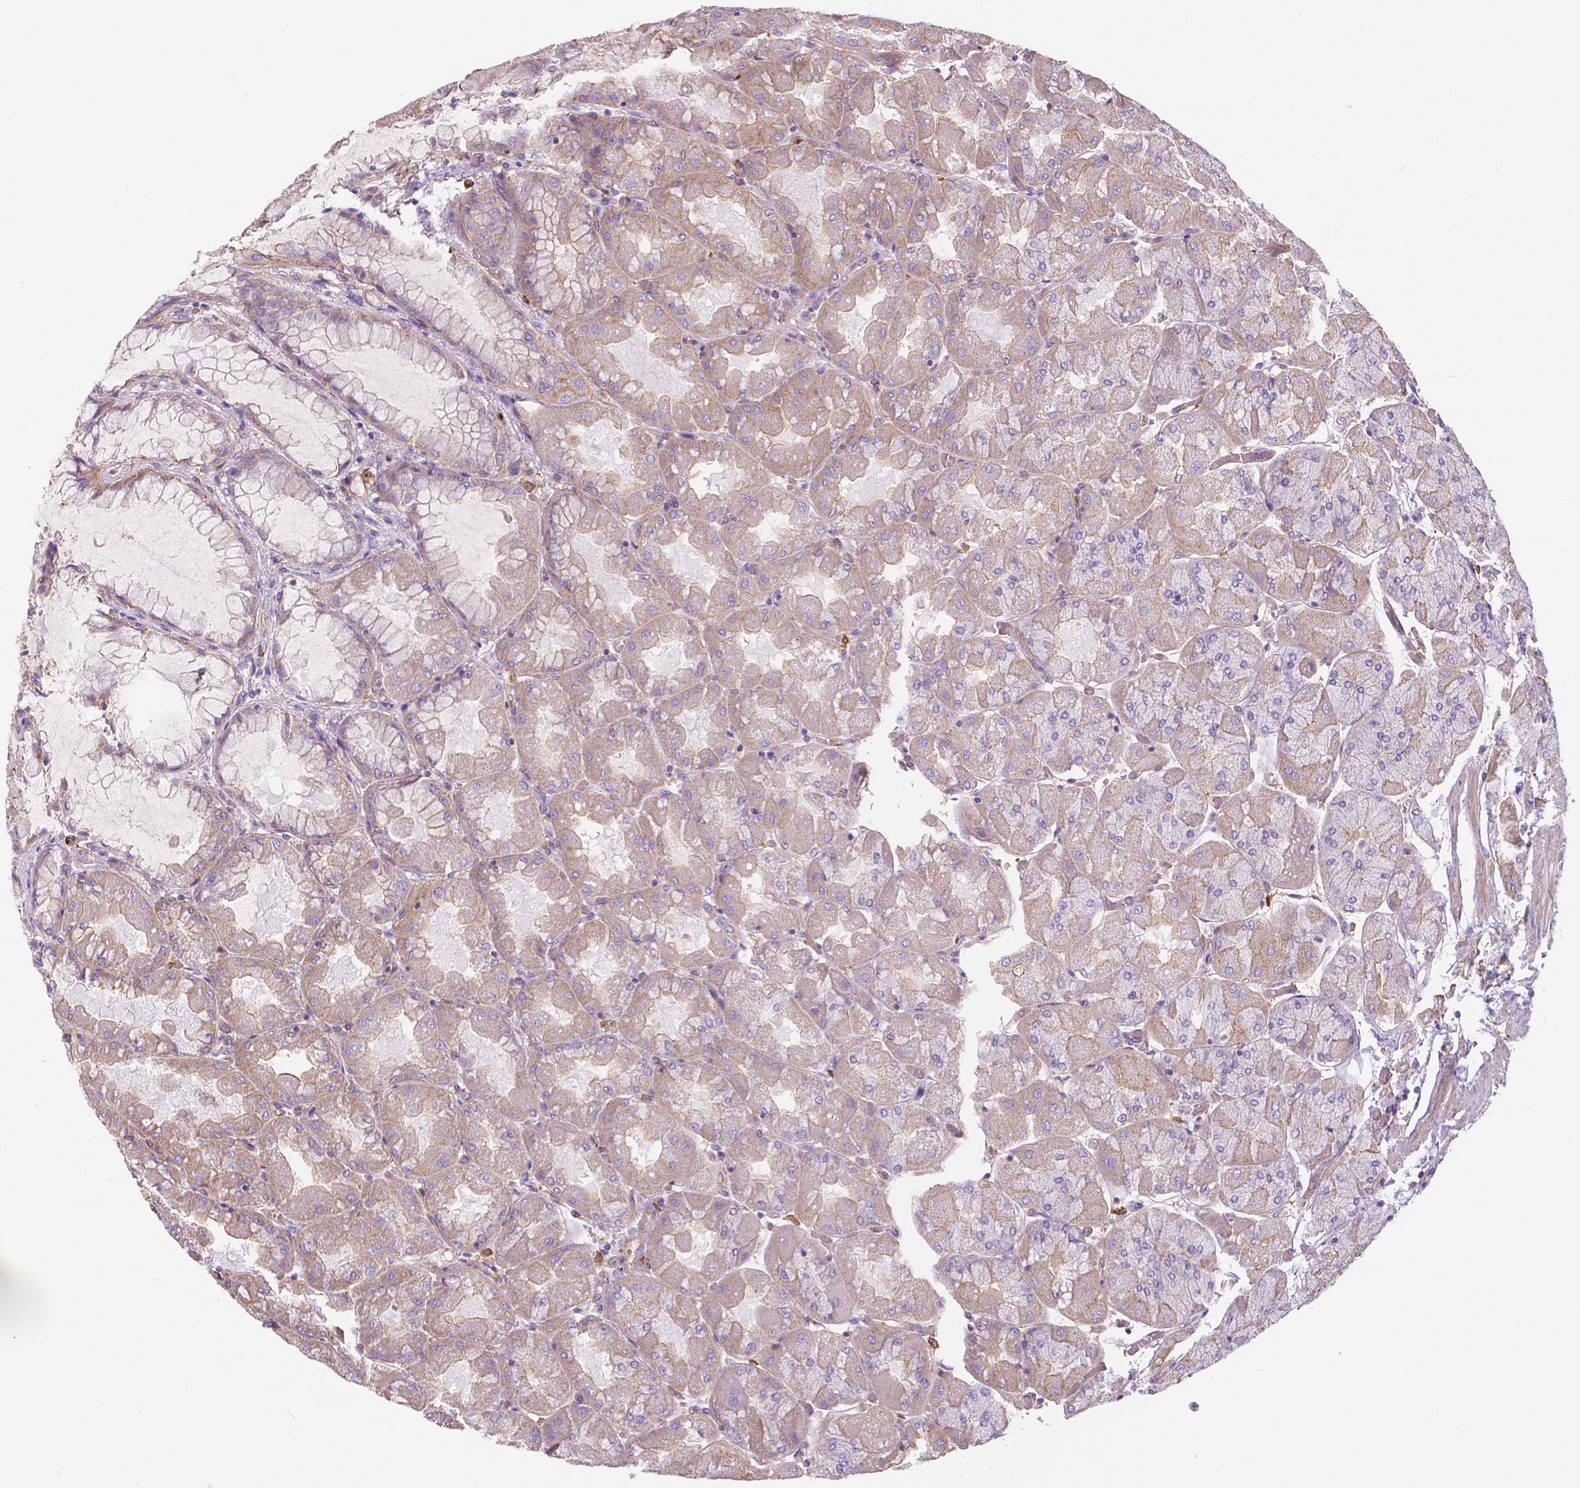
{"staining": {"intensity": "weak", "quantity": "25%-75%", "location": "cytoplasmic/membranous"}, "tissue": "stomach", "cell_type": "Glandular cells", "image_type": "normal", "snomed": [{"axis": "morphology", "description": "Normal tissue, NOS"}, {"axis": "topography", "description": "Stomach"}], "caption": "Immunohistochemistry (IHC) (DAB) staining of benign human stomach demonstrates weak cytoplasmic/membranous protein positivity in approximately 25%-75% of glandular cells. (IHC, brightfield microscopy, high magnification).", "gene": "CRMP1", "patient": {"sex": "female", "age": 61}}